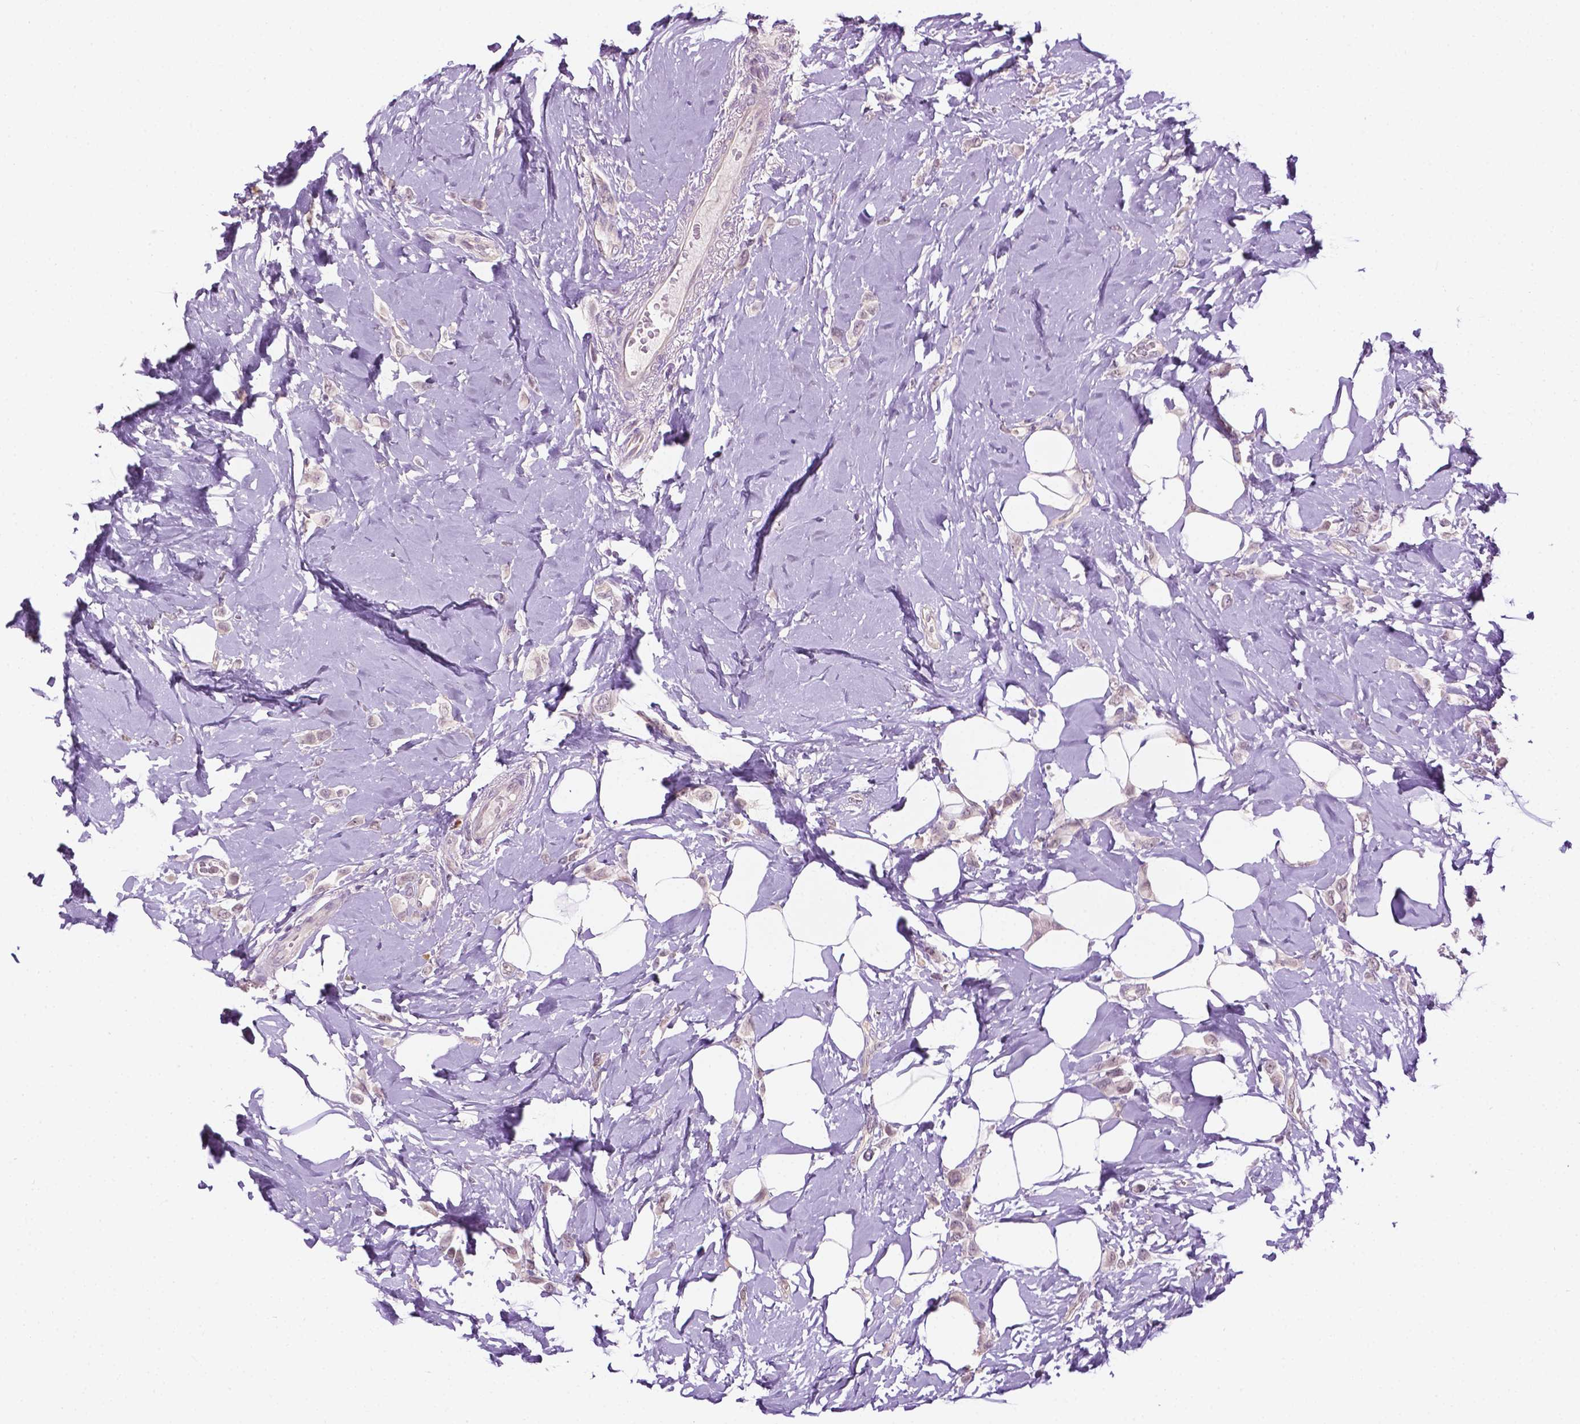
{"staining": {"intensity": "weak", "quantity": "25%-75%", "location": "nuclear"}, "tissue": "breast cancer", "cell_type": "Tumor cells", "image_type": "cancer", "snomed": [{"axis": "morphology", "description": "Lobular carcinoma"}, {"axis": "topography", "description": "Breast"}], "caption": "A brown stain labels weak nuclear expression of a protein in breast lobular carcinoma tumor cells. The staining was performed using DAB (3,3'-diaminobenzidine), with brown indicating positive protein expression. Nuclei are stained blue with hematoxylin.", "gene": "DENND4A", "patient": {"sex": "female", "age": 66}}